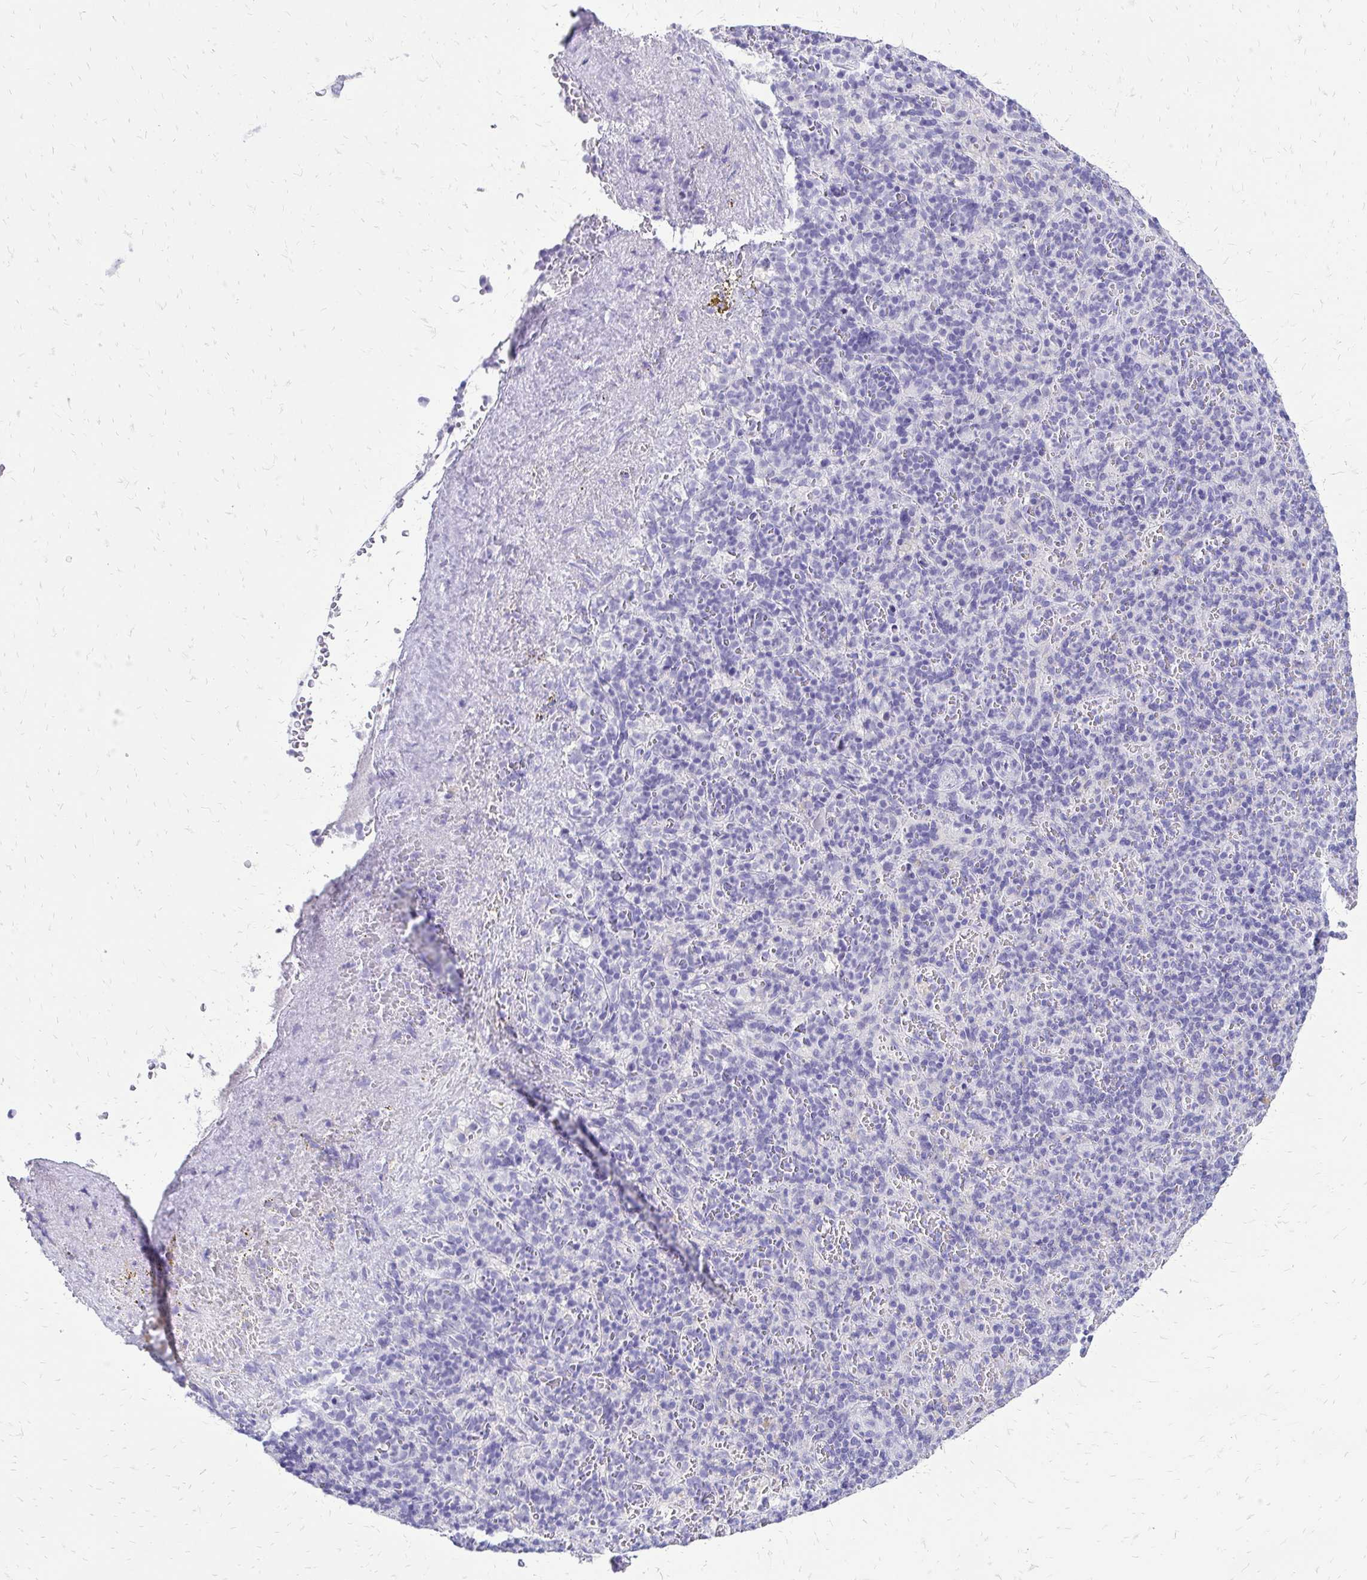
{"staining": {"intensity": "negative", "quantity": "none", "location": "none"}, "tissue": "spleen", "cell_type": "Cells in red pulp", "image_type": "normal", "snomed": [{"axis": "morphology", "description": "Normal tissue, NOS"}, {"axis": "topography", "description": "Spleen"}], "caption": "Cells in red pulp show no significant protein staining in unremarkable spleen. (Brightfield microscopy of DAB immunohistochemistry at high magnification).", "gene": "SLC32A1", "patient": {"sex": "female", "age": 74}}